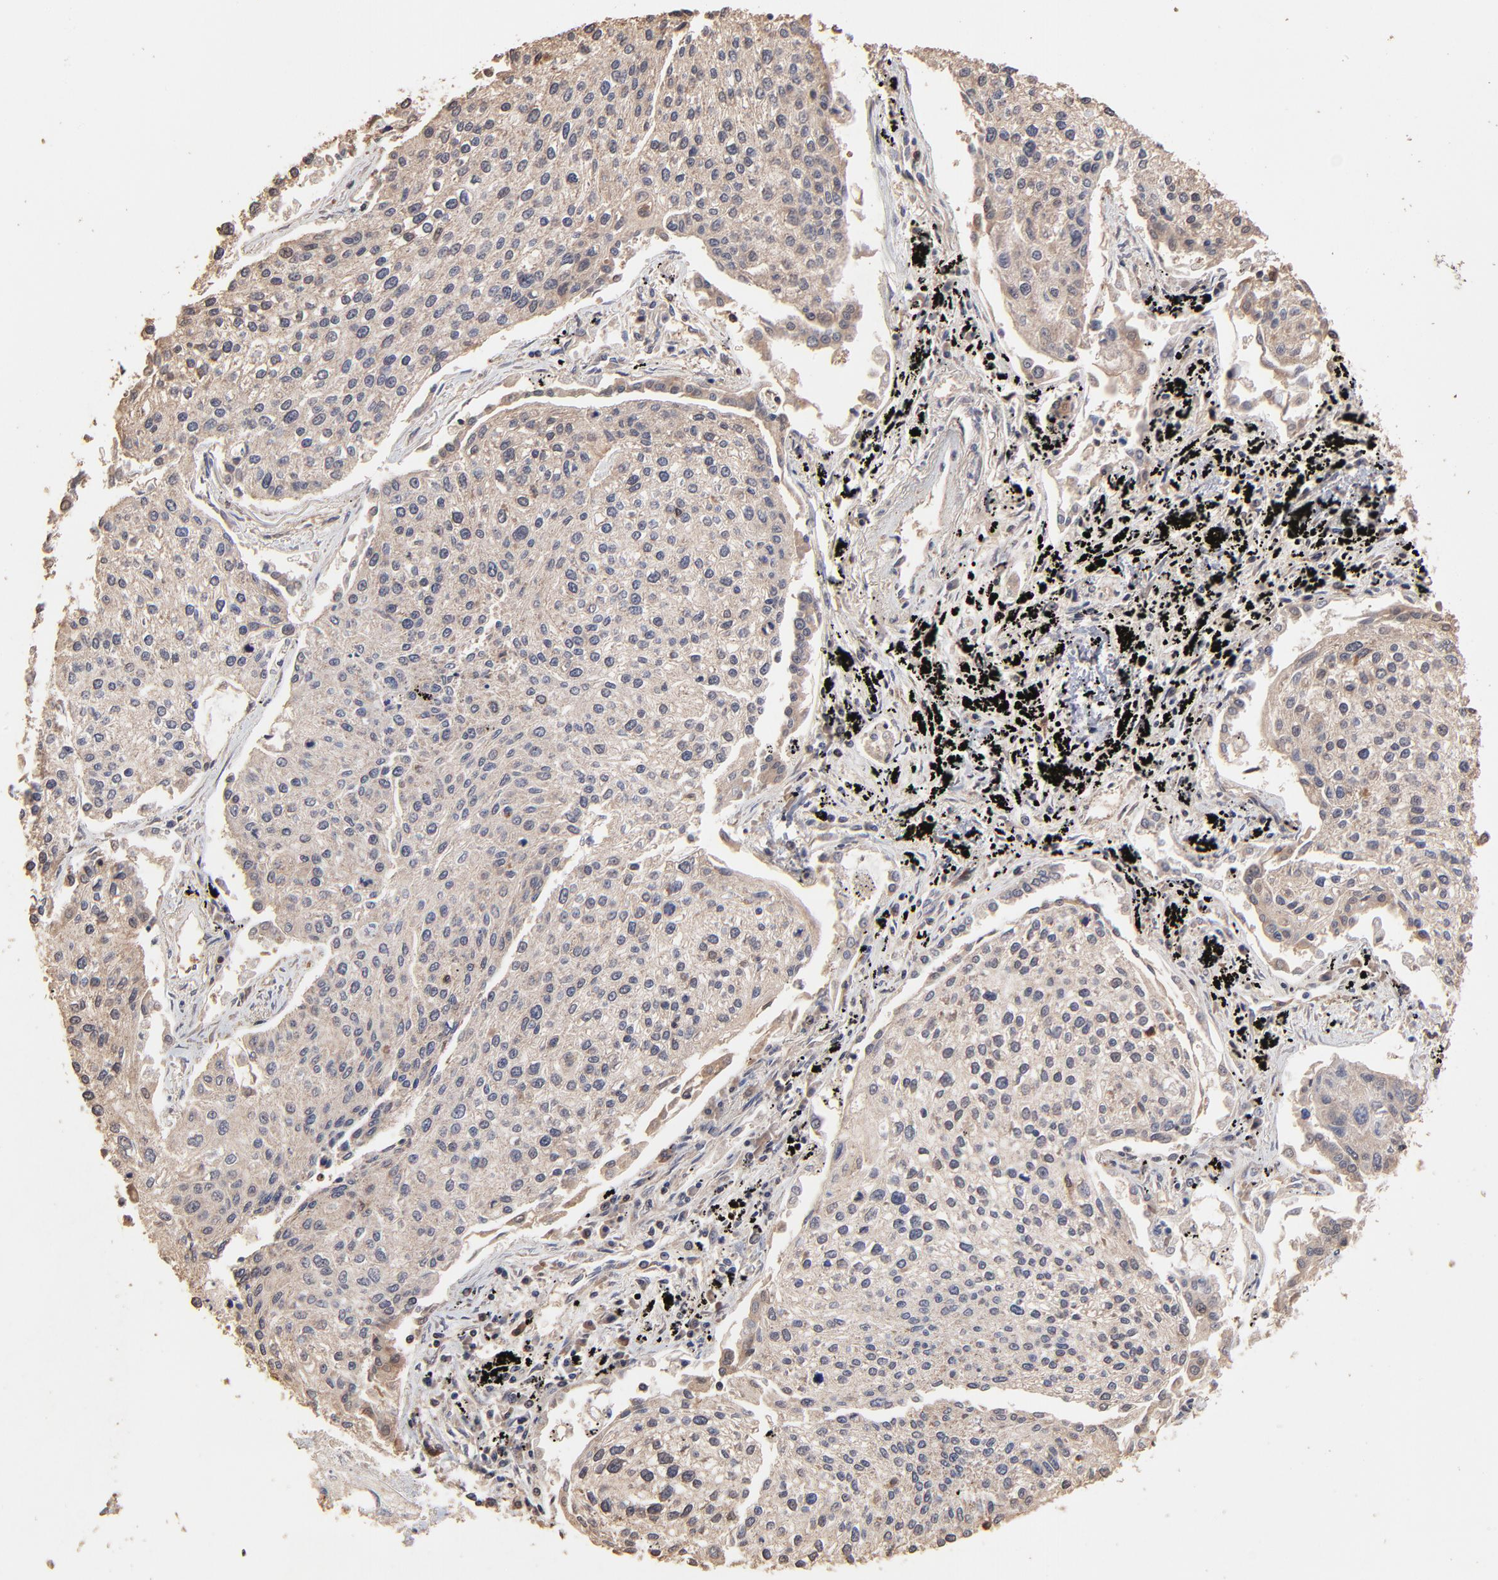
{"staining": {"intensity": "weak", "quantity": ">75%", "location": "cytoplasmic/membranous"}, "tissue": "lung cancer", "cell_type": "Tumor cells", "image_type": "cancer", "snomed": [{"axis": "morphology", "description": "Squamous cell carcinoma, NOS"}, {"axis": "topography", "description": "Lung"}], "caption": "Lung cancer was stained to show a protein in brown. There is low levels of weak cytoplasmic/membranous expression in approximately >75% of tumor cells.", "gene": "CASP1", "patient": {"sex": "male", "age": 75}}